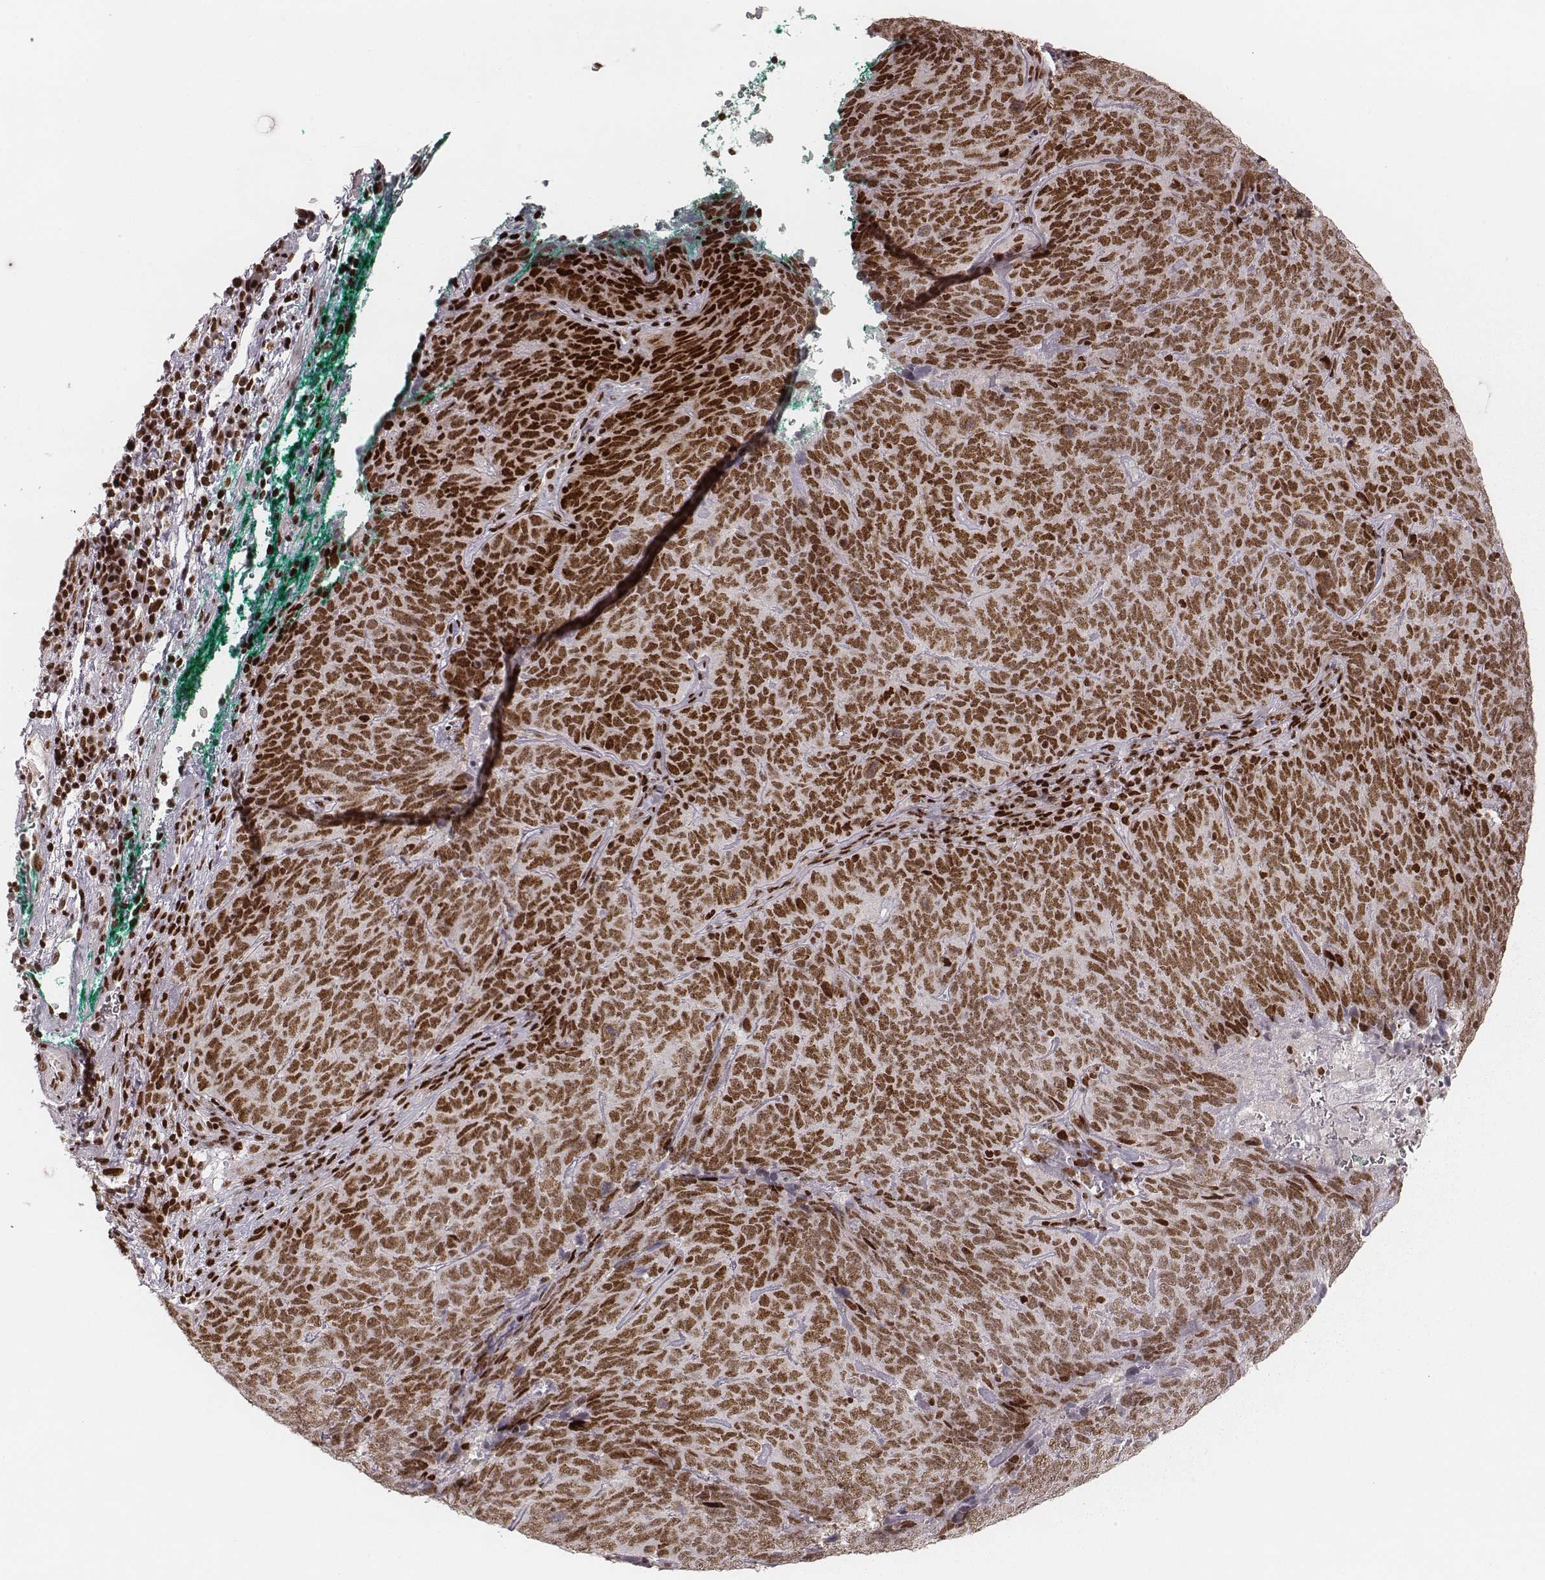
{"staining": {"intensity": "moderate", "quantity": ">75%", "location": "nuclear"}, "tissue": "skin cancer", "cell_type": "Tumor cells", "image_type": "cancer", "snomed": [{"axis": "morphology", "description": "Squamous cell carcinoma, NOS"}, {"axis": "topography", "description": "Skin"}, {"axis": "topography", "description": "Anal"}], "caption": "Immunohistochemistry (IHC) of squamous cell carcinoma (skin) demonstrates medium levels of moderate nuclear staining in about >75% of tumor cells. The staining is performed using DAB brown chromogen to label protein expression. The nuclei are counter-stained blue using hematoxylin.", "gene": "HNRNPC", "patient": {"sex": "female", "age": 51}}